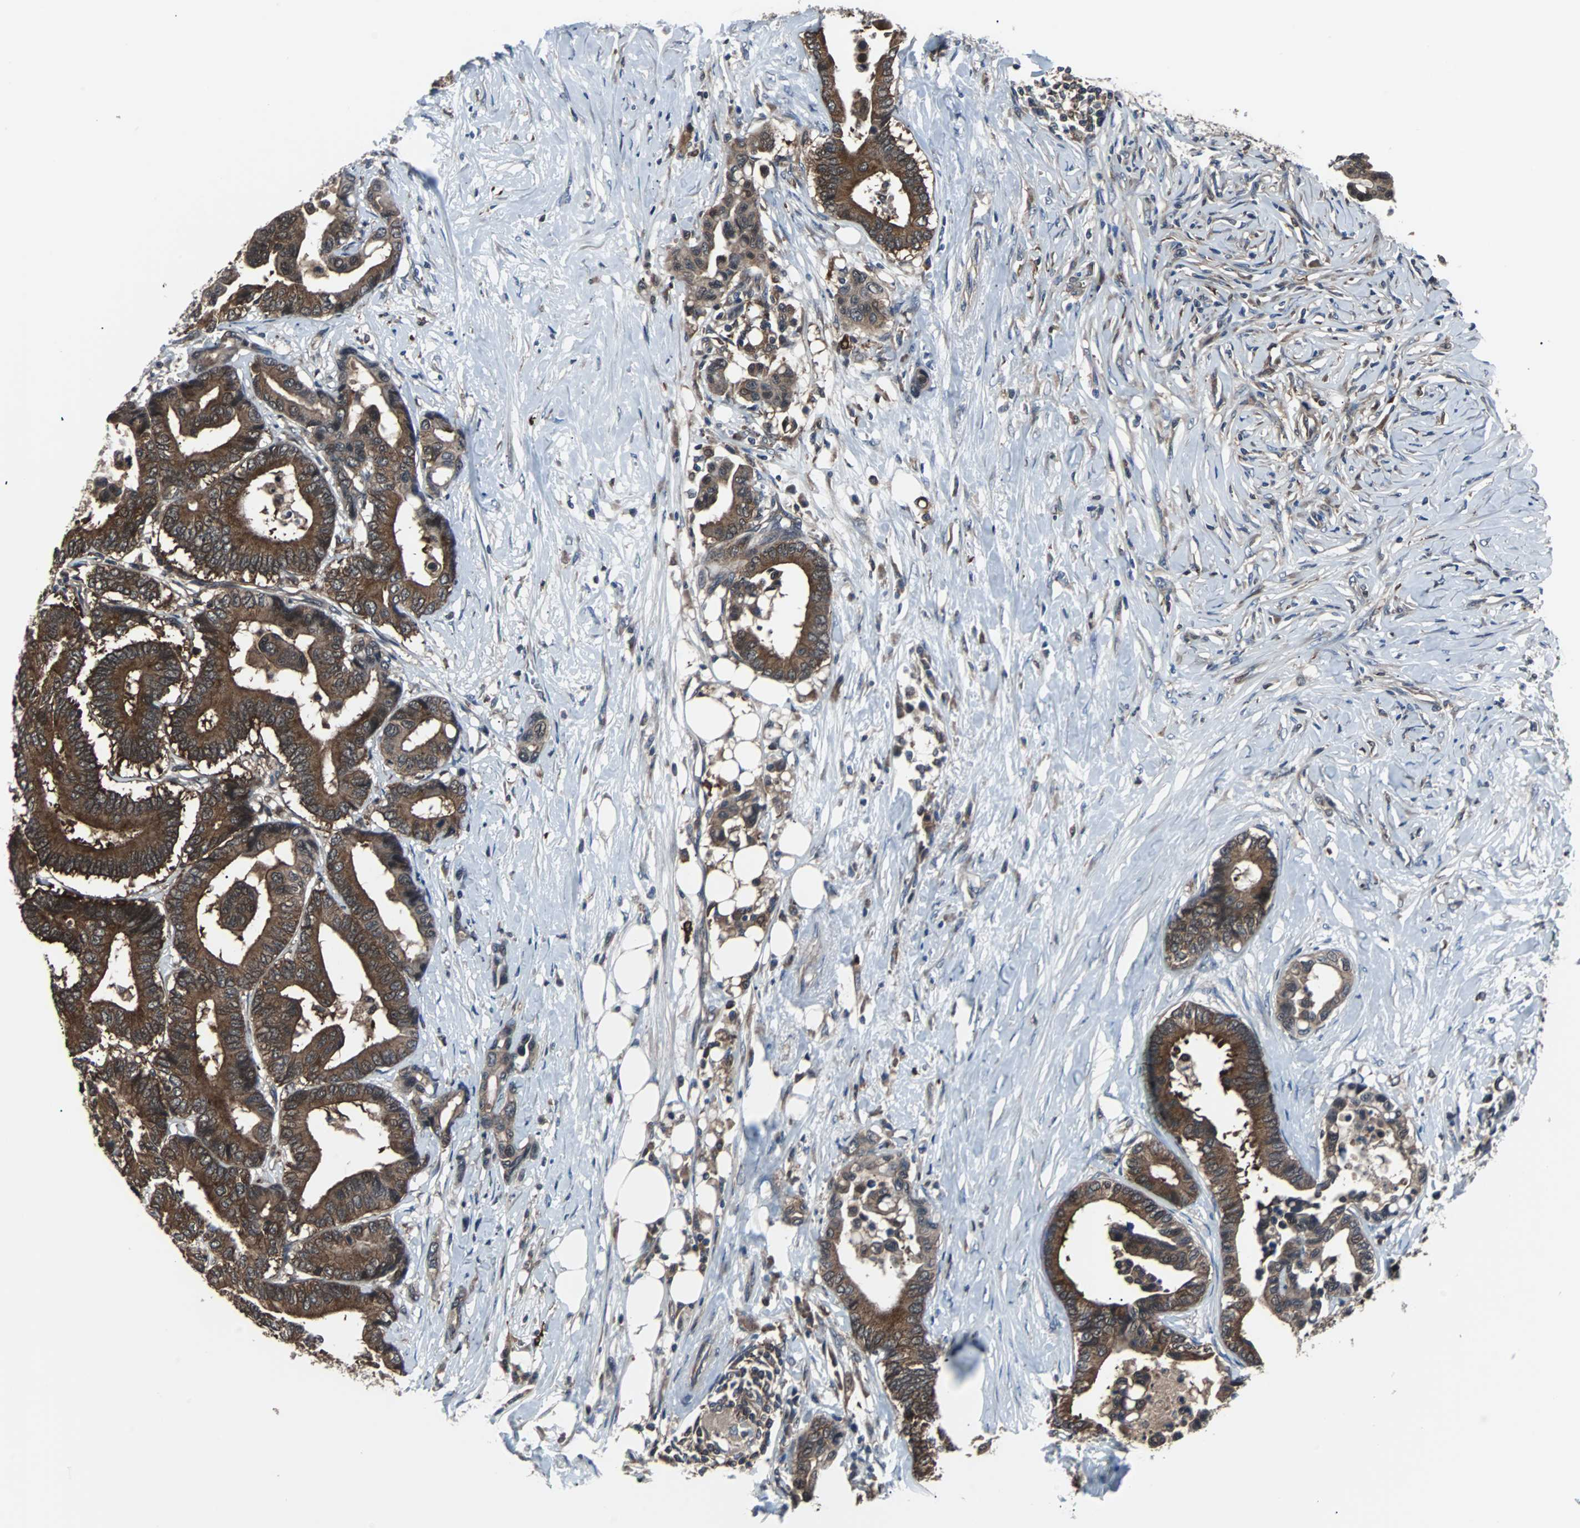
{"staining": {"intensity": "strong", "quantity": ">75%", "location": "cytoplasmic/membranous"}, "tissue": "colorectal cancer", "cell_type": "Tumor cells", "image_type": "cancer", "snomed": [{"axis": "morphology", "description": "Normal tissue, NOS"}, {"axis": "morphology", "description": "Adenocarcinoma, NOS"}, {"axis": "topography", "description": "Colon"}], "caption": "Colorectal cancer (adenocarcinoma) was stained to show a protein in brown. There is high levels of strong cytoplasmic/membranous staining in about >75% of tumor cells.", "gene": "PAK1", "patient": {"sex": "male", "age": 82}}